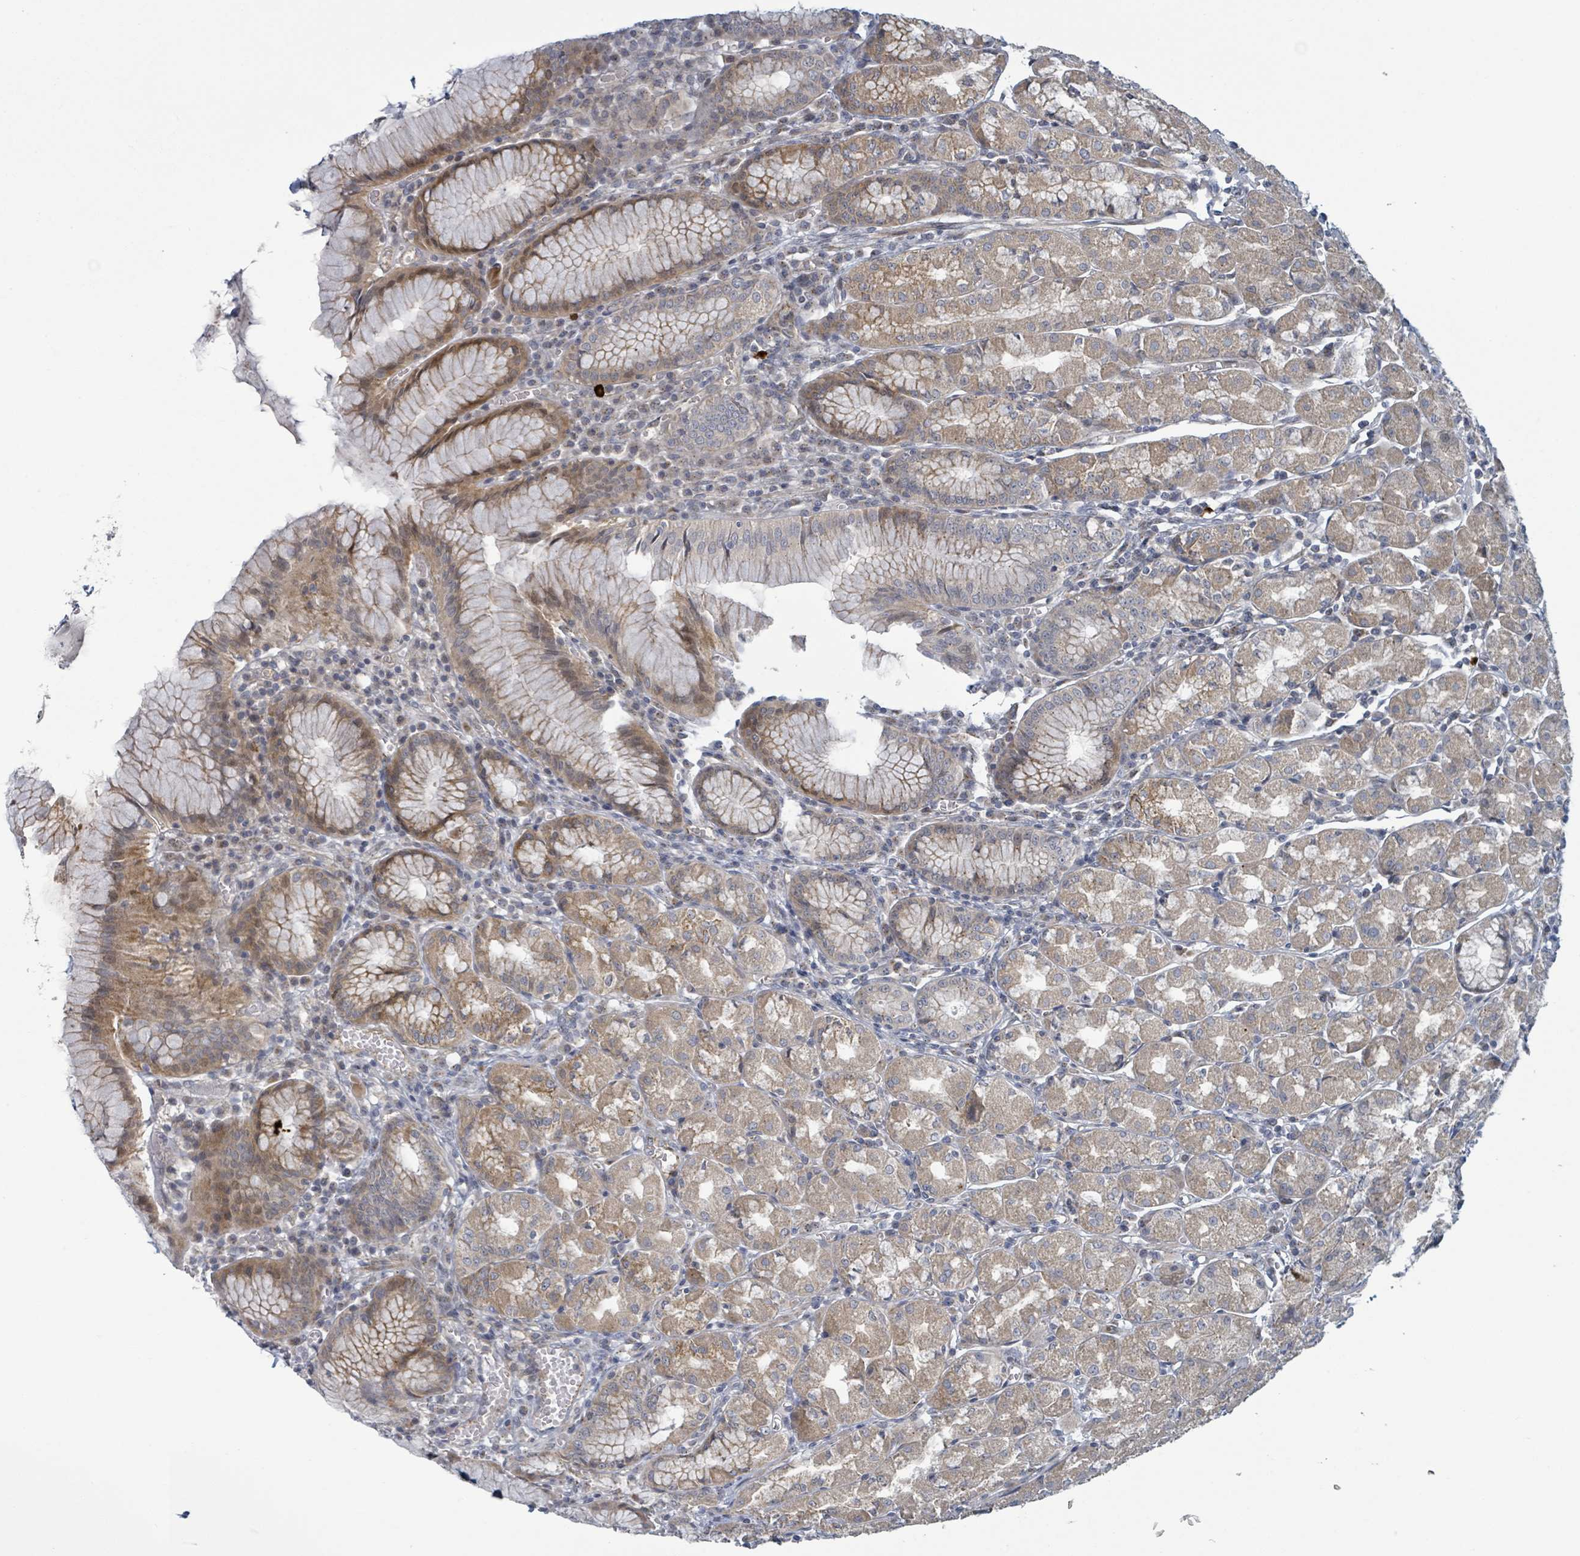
{"staining": {"intensity": "moderate", "quantity": ">75%", "location": "cytoplasmic/membranous"}, "tissue": "stomach", "cell_type": "Glandular cells", "image_type": "normal", "snomed": [{"axis": "morphology", "description": "Normal tissue, NOS"}, {"axis": "topography", "description": "Stomach"}], "caption": "Moderate cytoplasmic/membranous positivity for a protein is appreciated in approximately >75% of glandular cells of normal stomach using immunohistochemistry (IHC).", "gene": "COL5A3", "patient": {"sex": "male", "age": 55}}